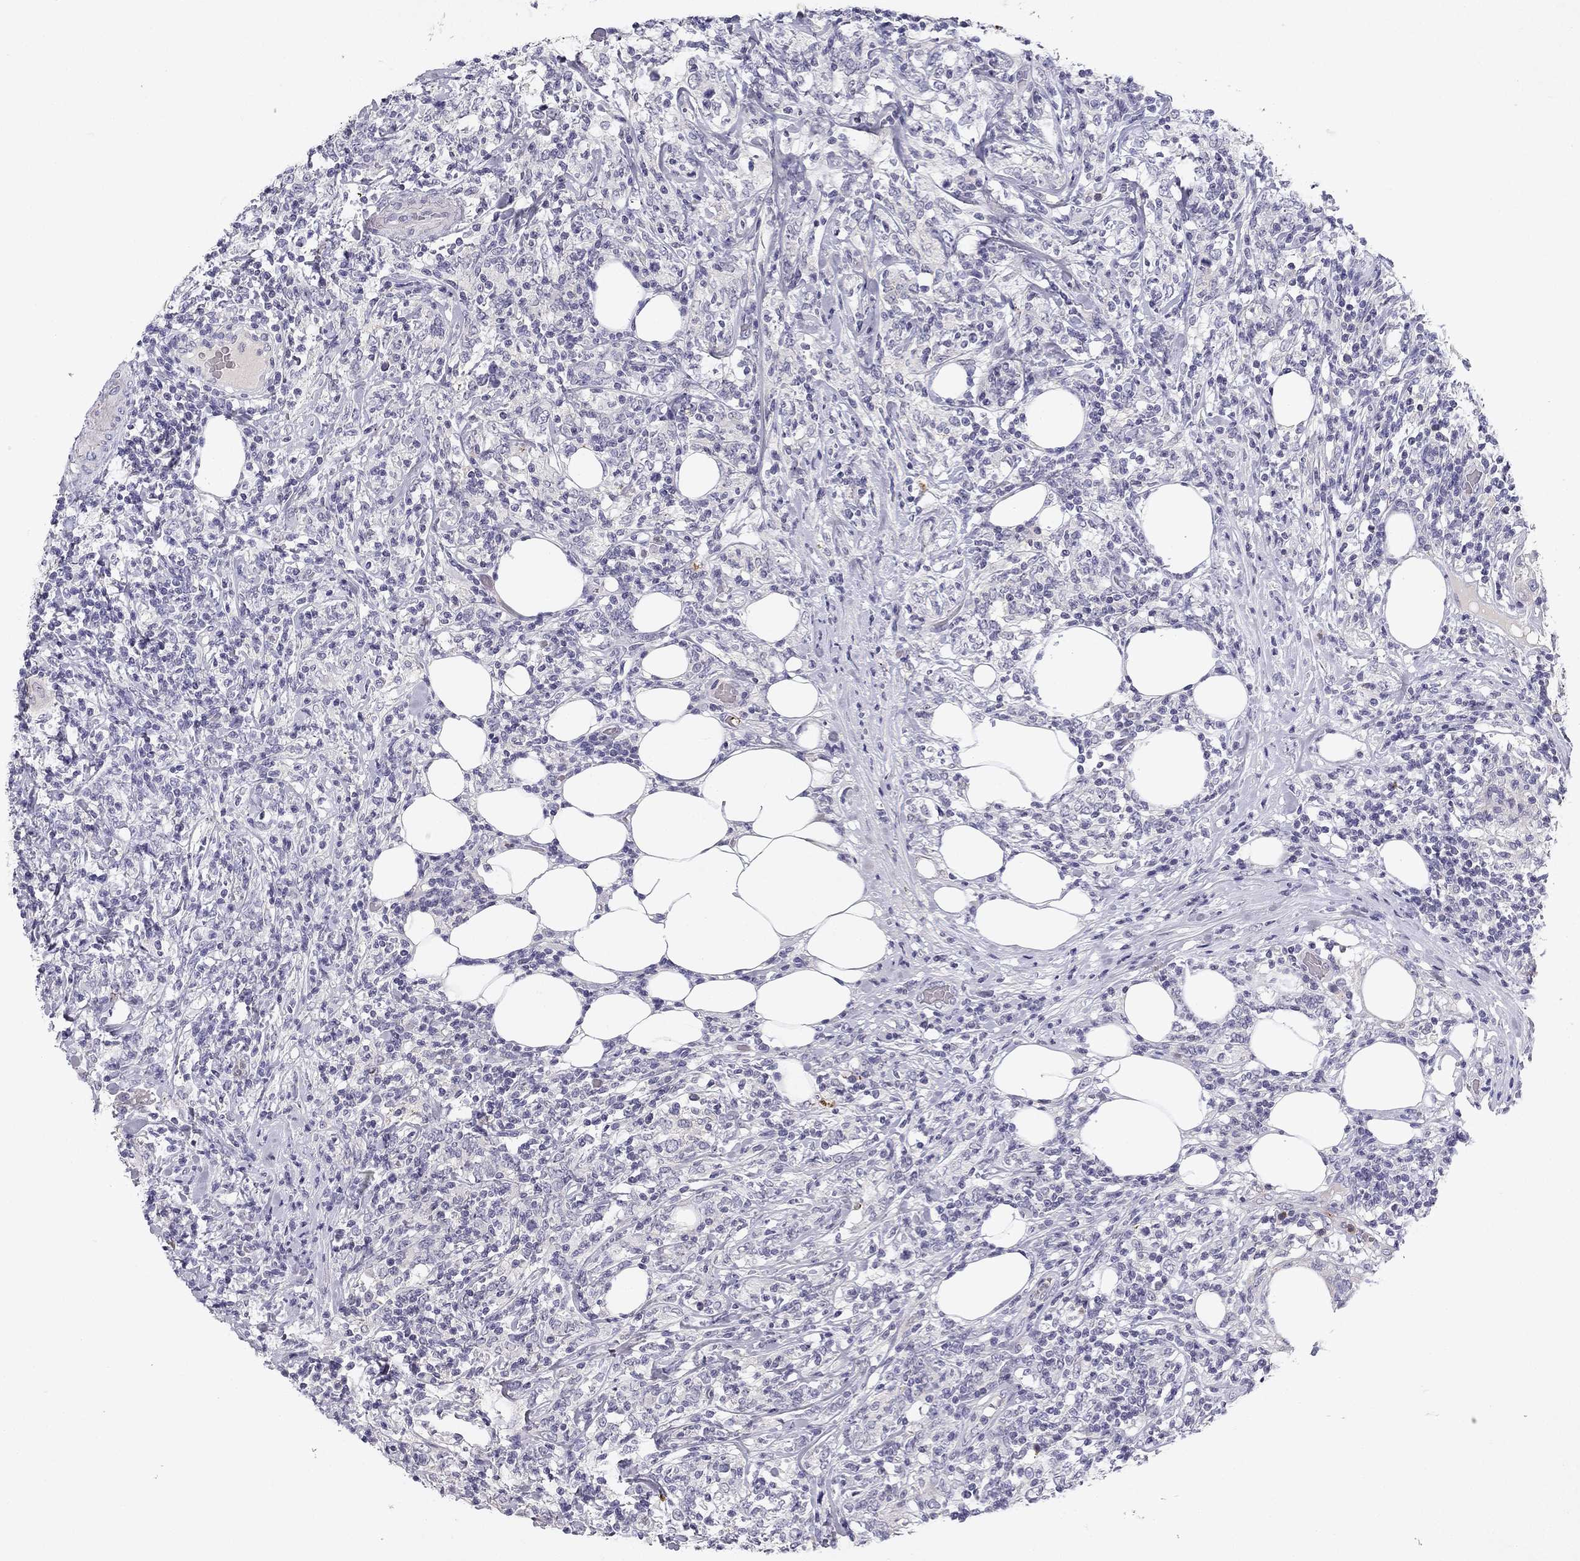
{"staining": {"intensity": "negative", "quantity": "none", "location": "none"}, "tissue": "lymphoma", "cell_type": "Tumor cells", "image_type": "cancer", "snomed": [{"axis": "morphology", "description": "Malignant lymphoma, non-Hodgkin's type, High grade"}, {"axis": "topography", "description": "Lymph node"}], "caption": "The photomicrograph shows no significant positivity in tumor cells of lymphoma.", "gene": "SLC6A4", "patient": {"sex": "female", "age": 84}}